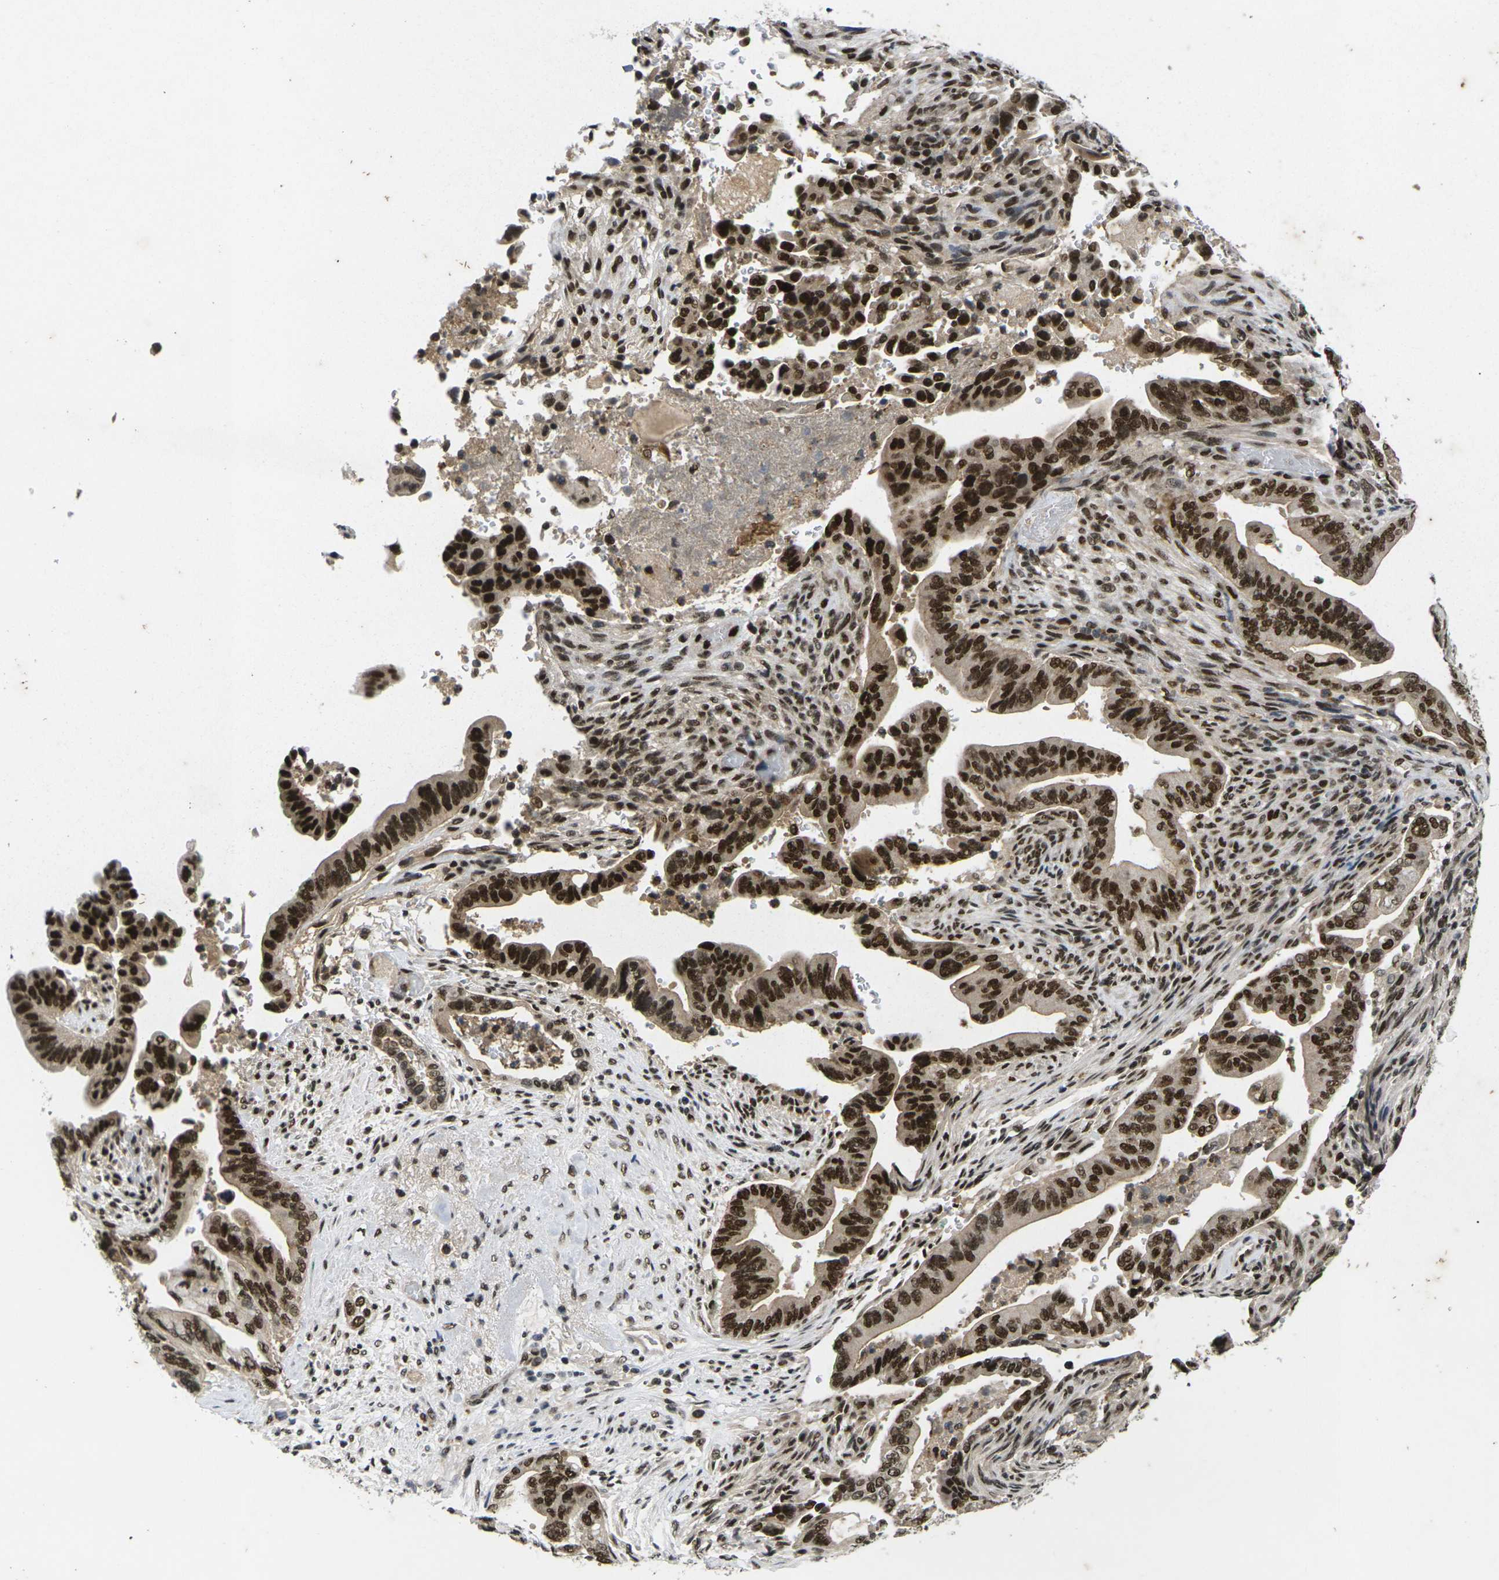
{"staining": {"intensity": "strong", "quantity": ">75%", "location": "nuclear"}, "tissue": "pancreatic cancer", "cell_type": "Tumor cells", "image_type": "cancer", "snomed": [{"axis": "morphology", "description": "Adenocarcinoma, NOS"}, {"axis": "topography", "description": "Pancreas"}], "caption": "Pancreatic adenocarcinoma was stained to show a protein in brown. There is high levels of strong nuclear expression in about >75% of tumor cells.", "gene": "GTF2E1", "patient": {"sex": "male", "age": 70}}